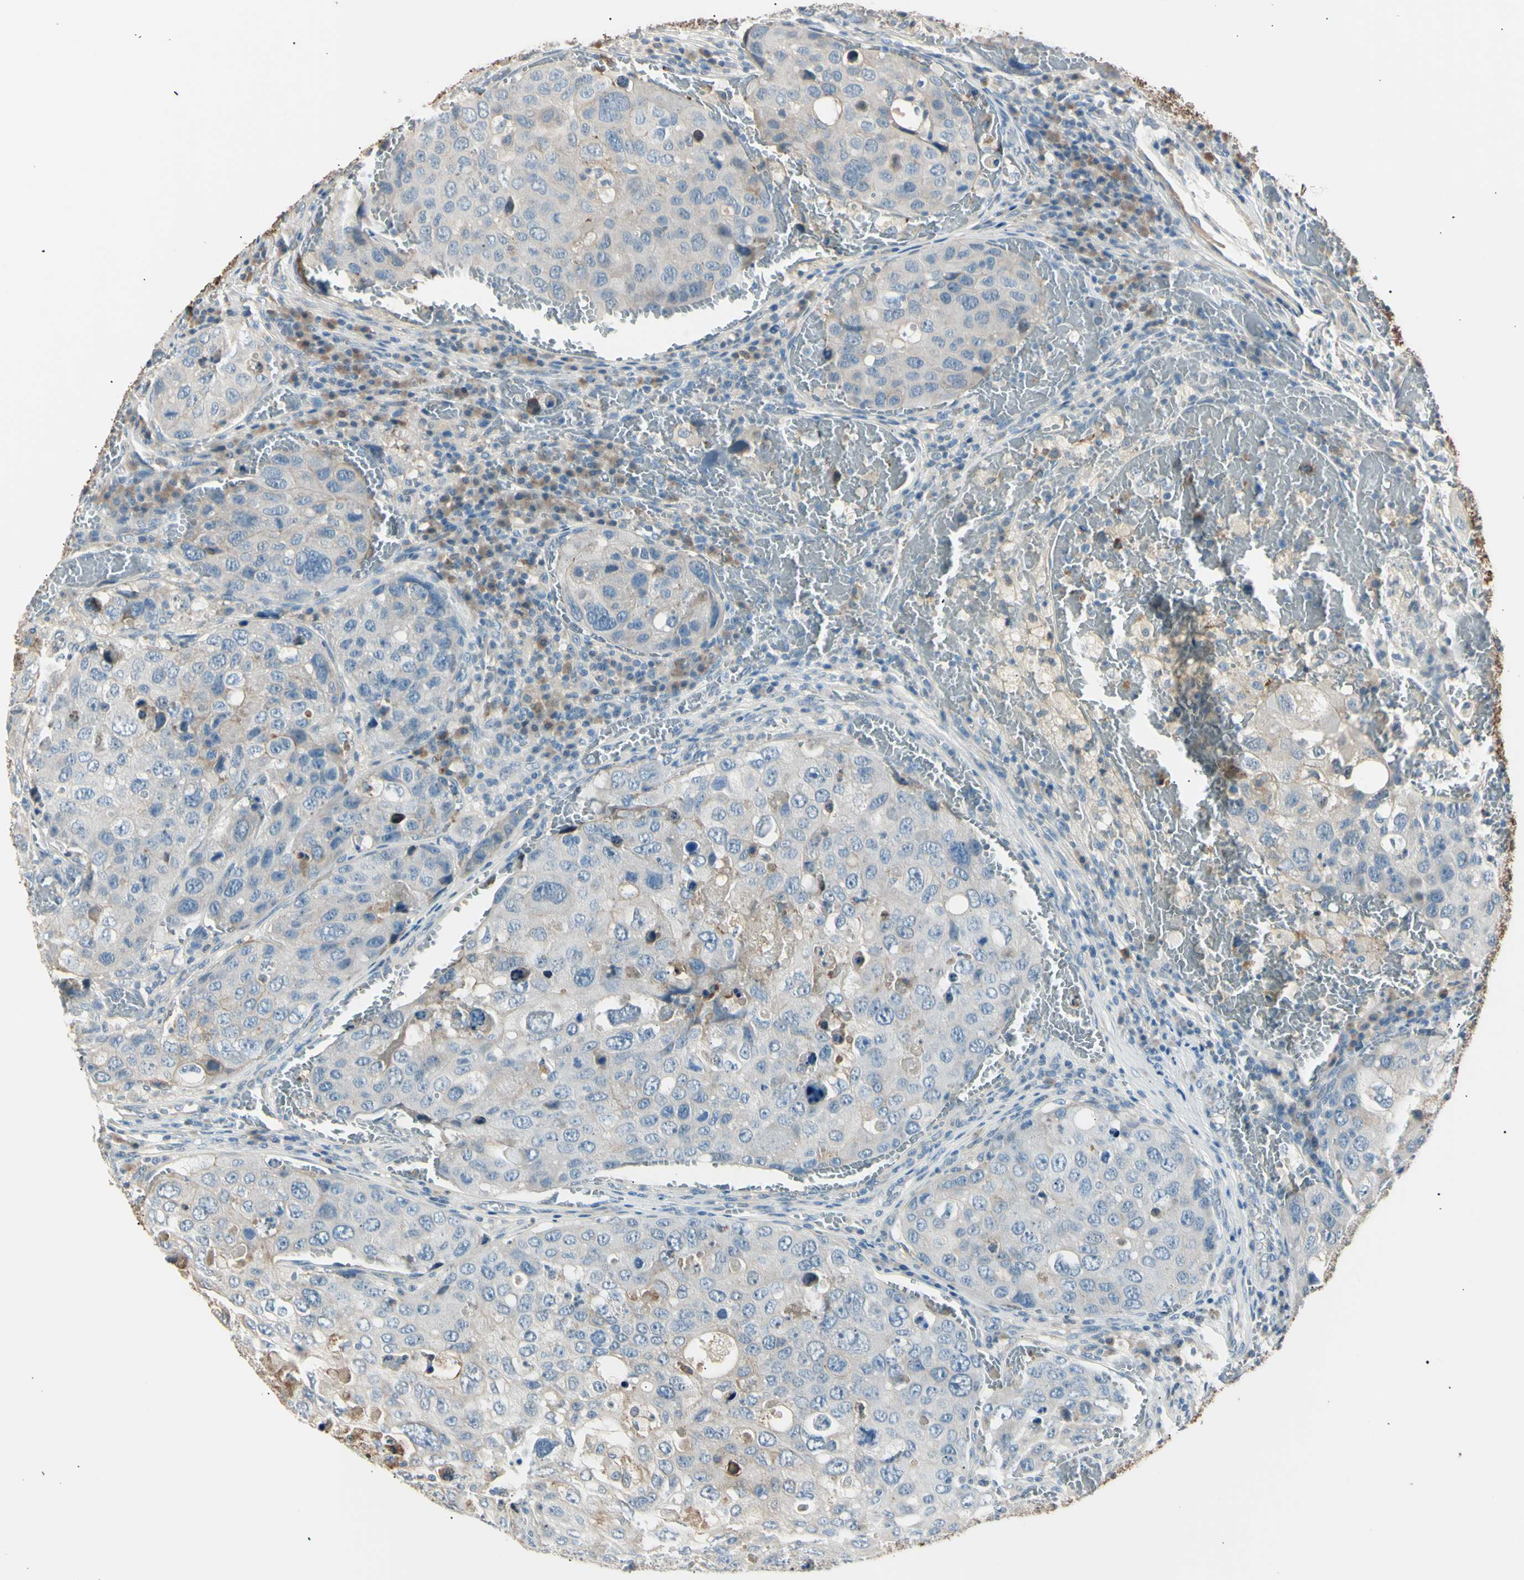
{"staining": {"intensity": "weak", "quantity": "<25%", "location": "cytoplasmic/membranous"}, "tissue": "urothelial cancer", "cell_type": "Tumor cells", "image_type": "cancer", "snomed": [{"axis": "morphology", "description": "Urothelial carcinoma, High grade"}, {"axis": "topography", "description": "Lymph node"}, {"axis": "topography", "description": "Urinary bladder"}], "caption": "Tumor cells are negative for protein expression in human high-grade urothelial carcinoma. (Brightfield microscopy of DAB (3,3'-diaminobenzidine) immunohistochemistry at high magnification).", "gene": "LHPP", "patient": {"sex": "male", "age": 51}}